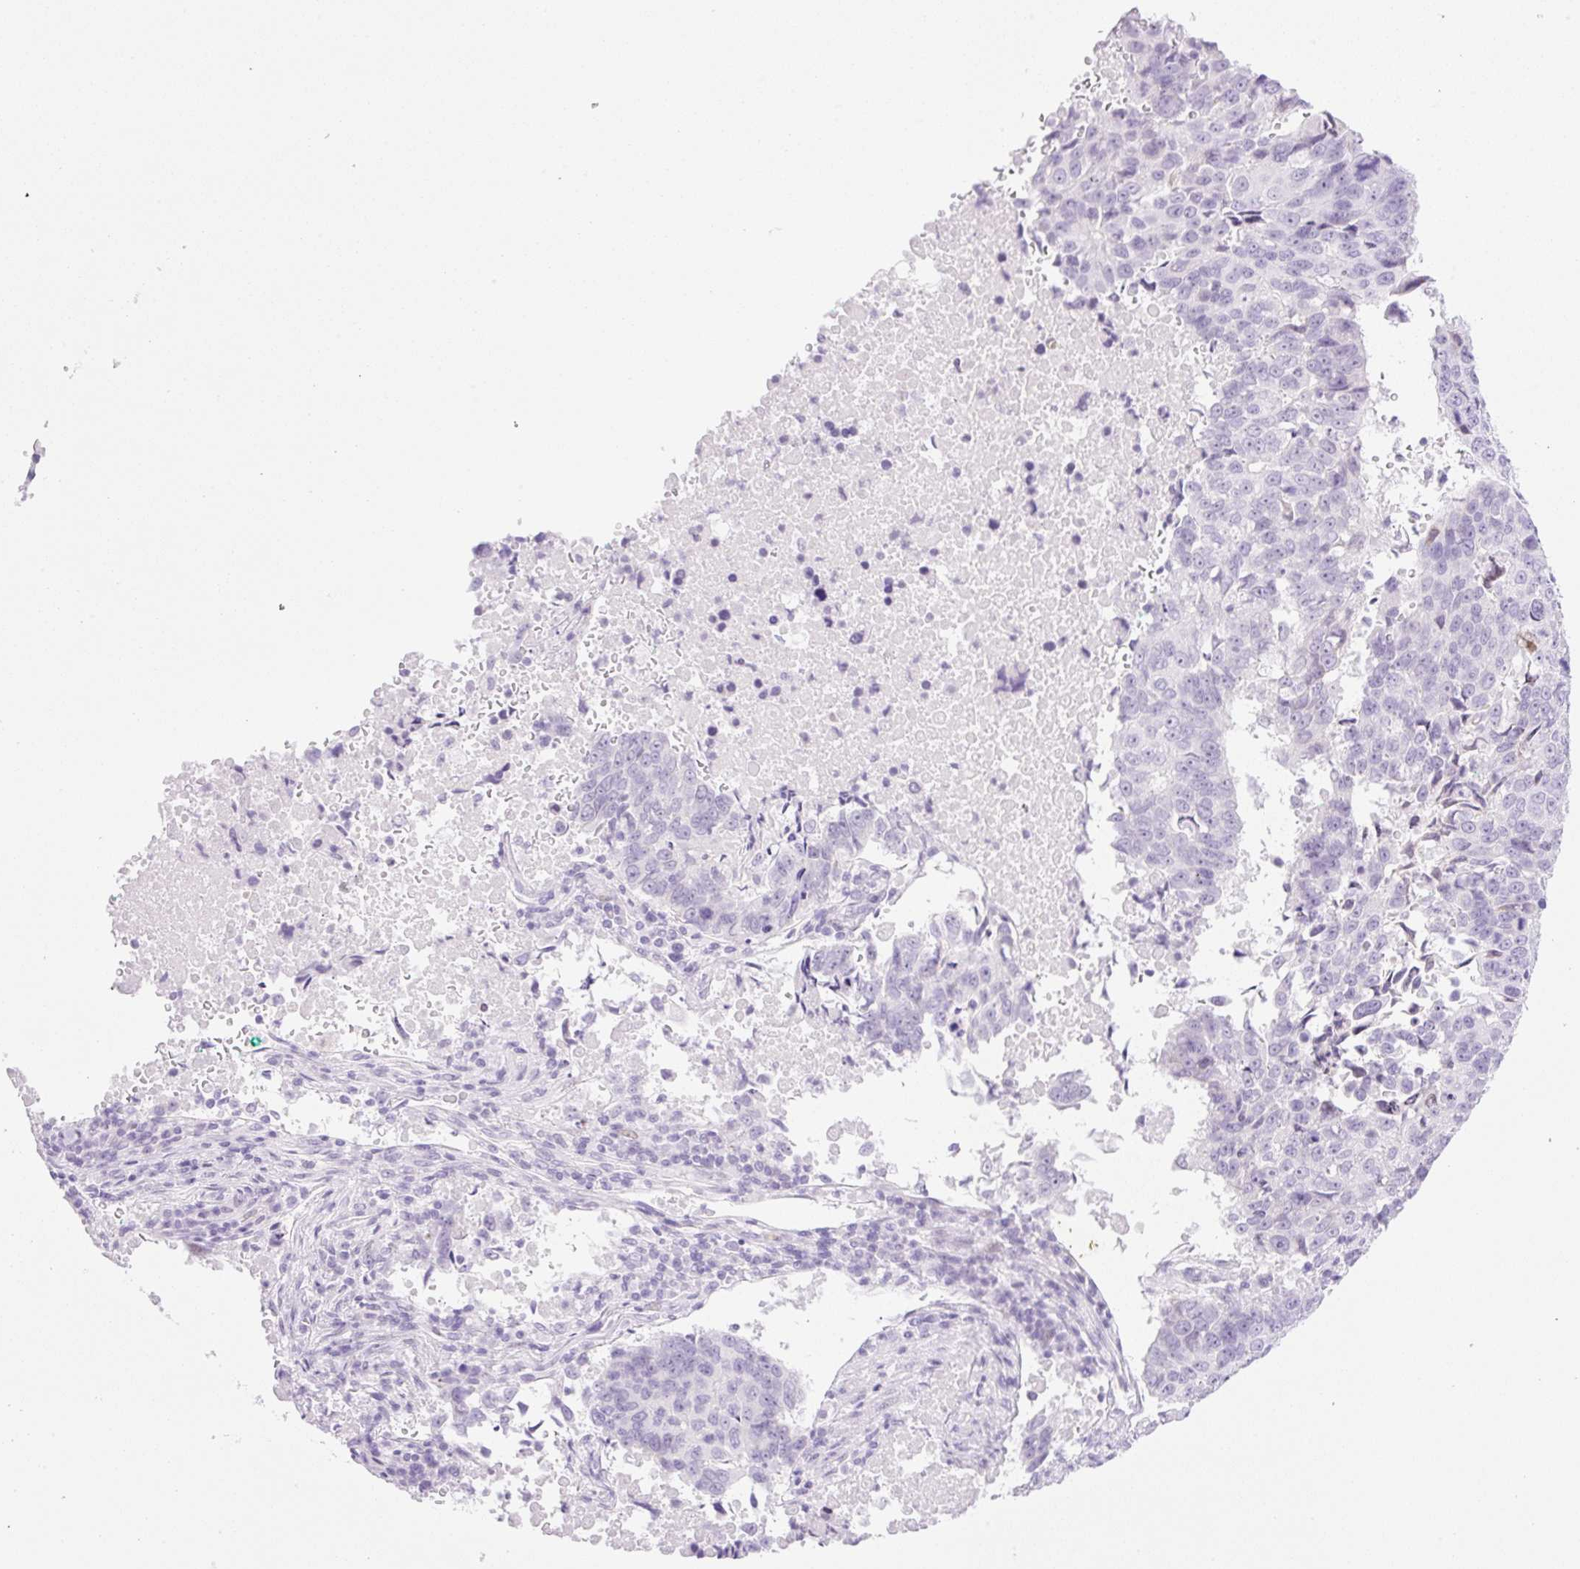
{"staining": {"intensity": "negative", "quantity": "none", "location": "none"}, "tissue": "lung cancer", "cell_type": "Tumor cells", "image_type": "cancer", "snomed": [{"axis": "morphology", "description": "Squamous cell carcinoma, NOS"}, {"axis": "topography", "description": "Lung"}], "caption": "Lung cancer (squamous cell carcinoma) was stained to show a protein in brown. There is no significant staining in tumor cells.", "gene": "SPRR4", "patient": {"sex": "female", "age": 66}}